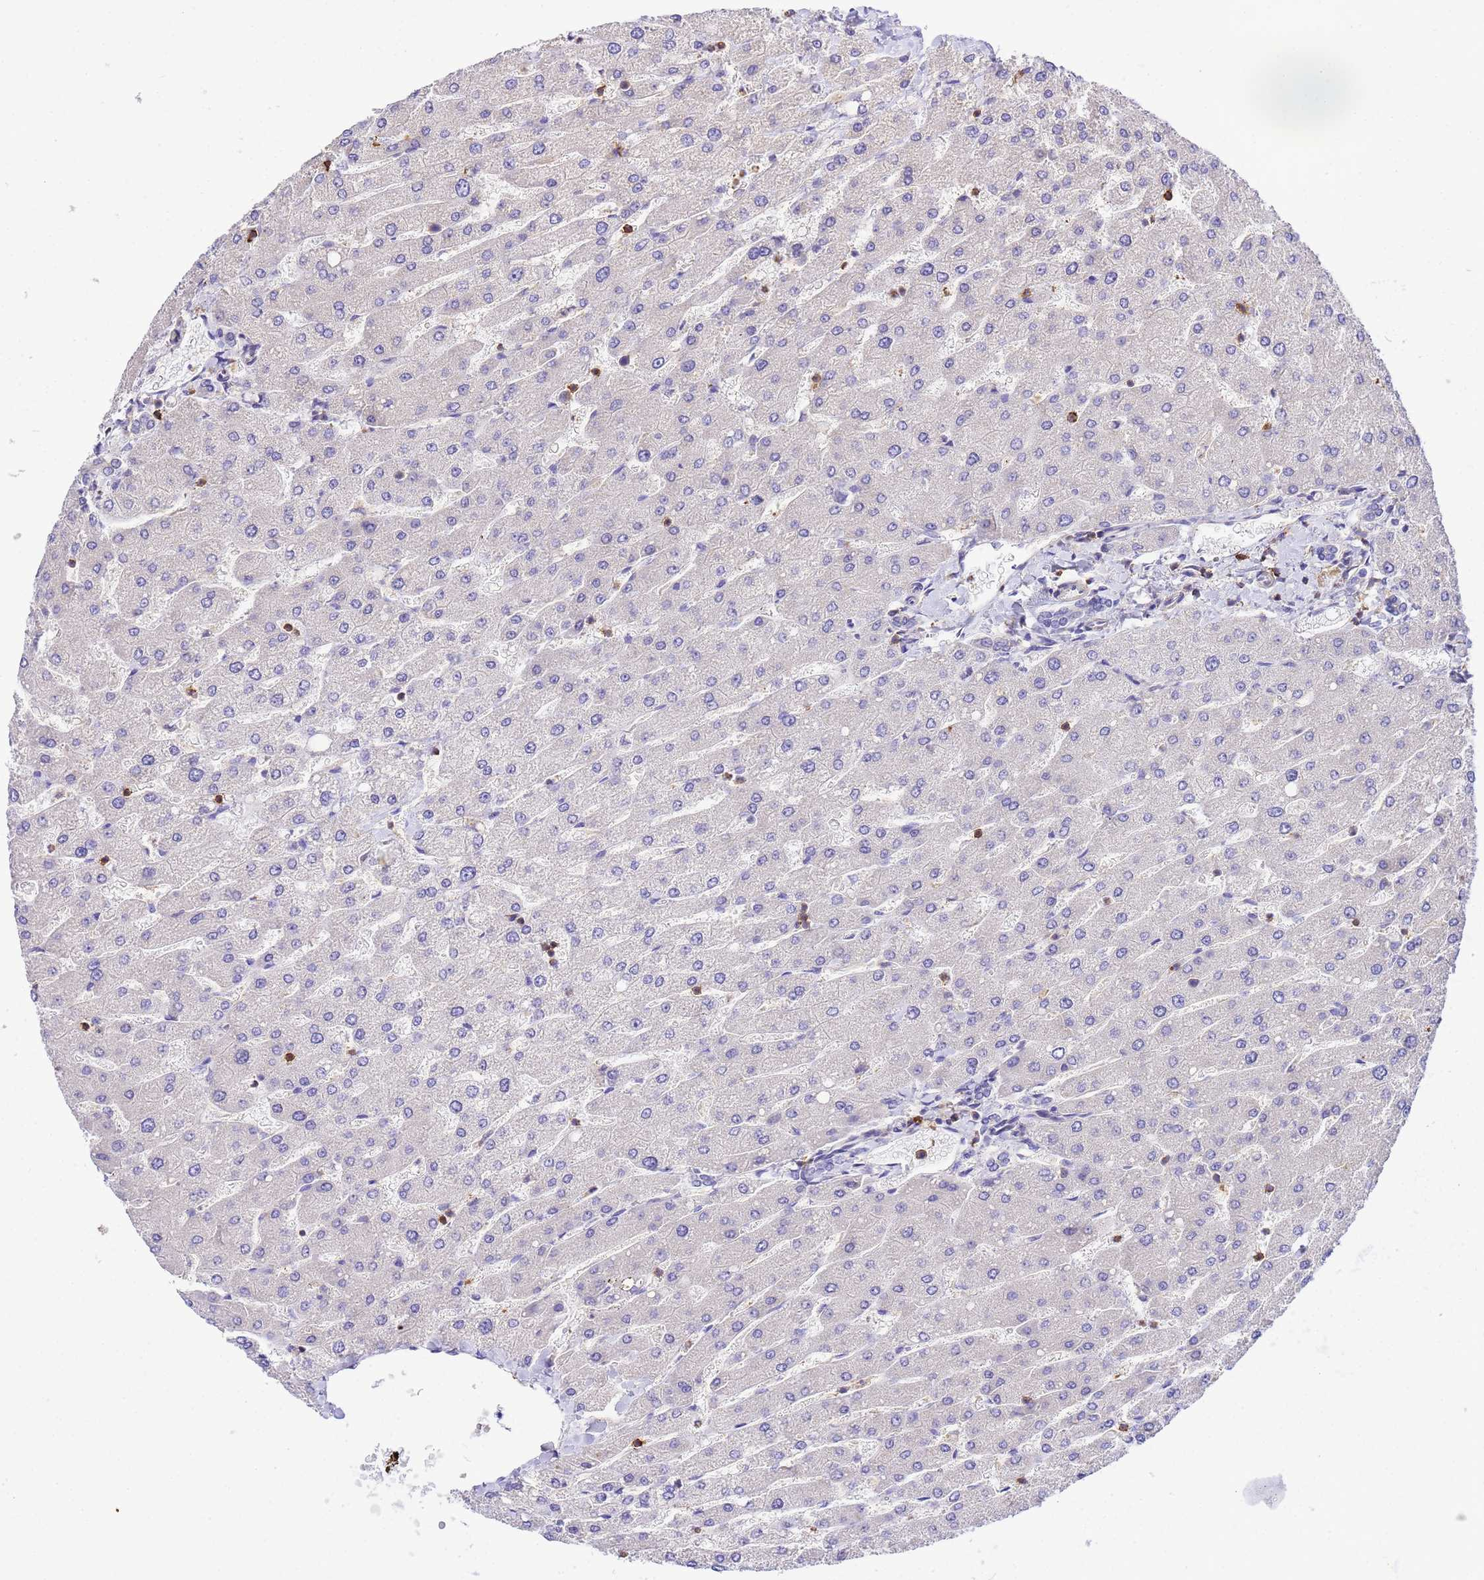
{"staining": {"intensity": "negative", "quantity": "none", "location": "none"}, "tissue": "liver", "cell_type": "Cholangiocytes", "image_type": "normal", "snomed": [{"axis": "morphology", "description": "Normal tissue, NOS"}, {"axis": "topography", "description": "Liver"}], "caption": "High power microscopy micrograph of an IHC micrograph of normal liver, revealing no significant positivity in cholangiocytes.", "gene": "WDR64", "patient": {"sex": "male", "age": 55}}